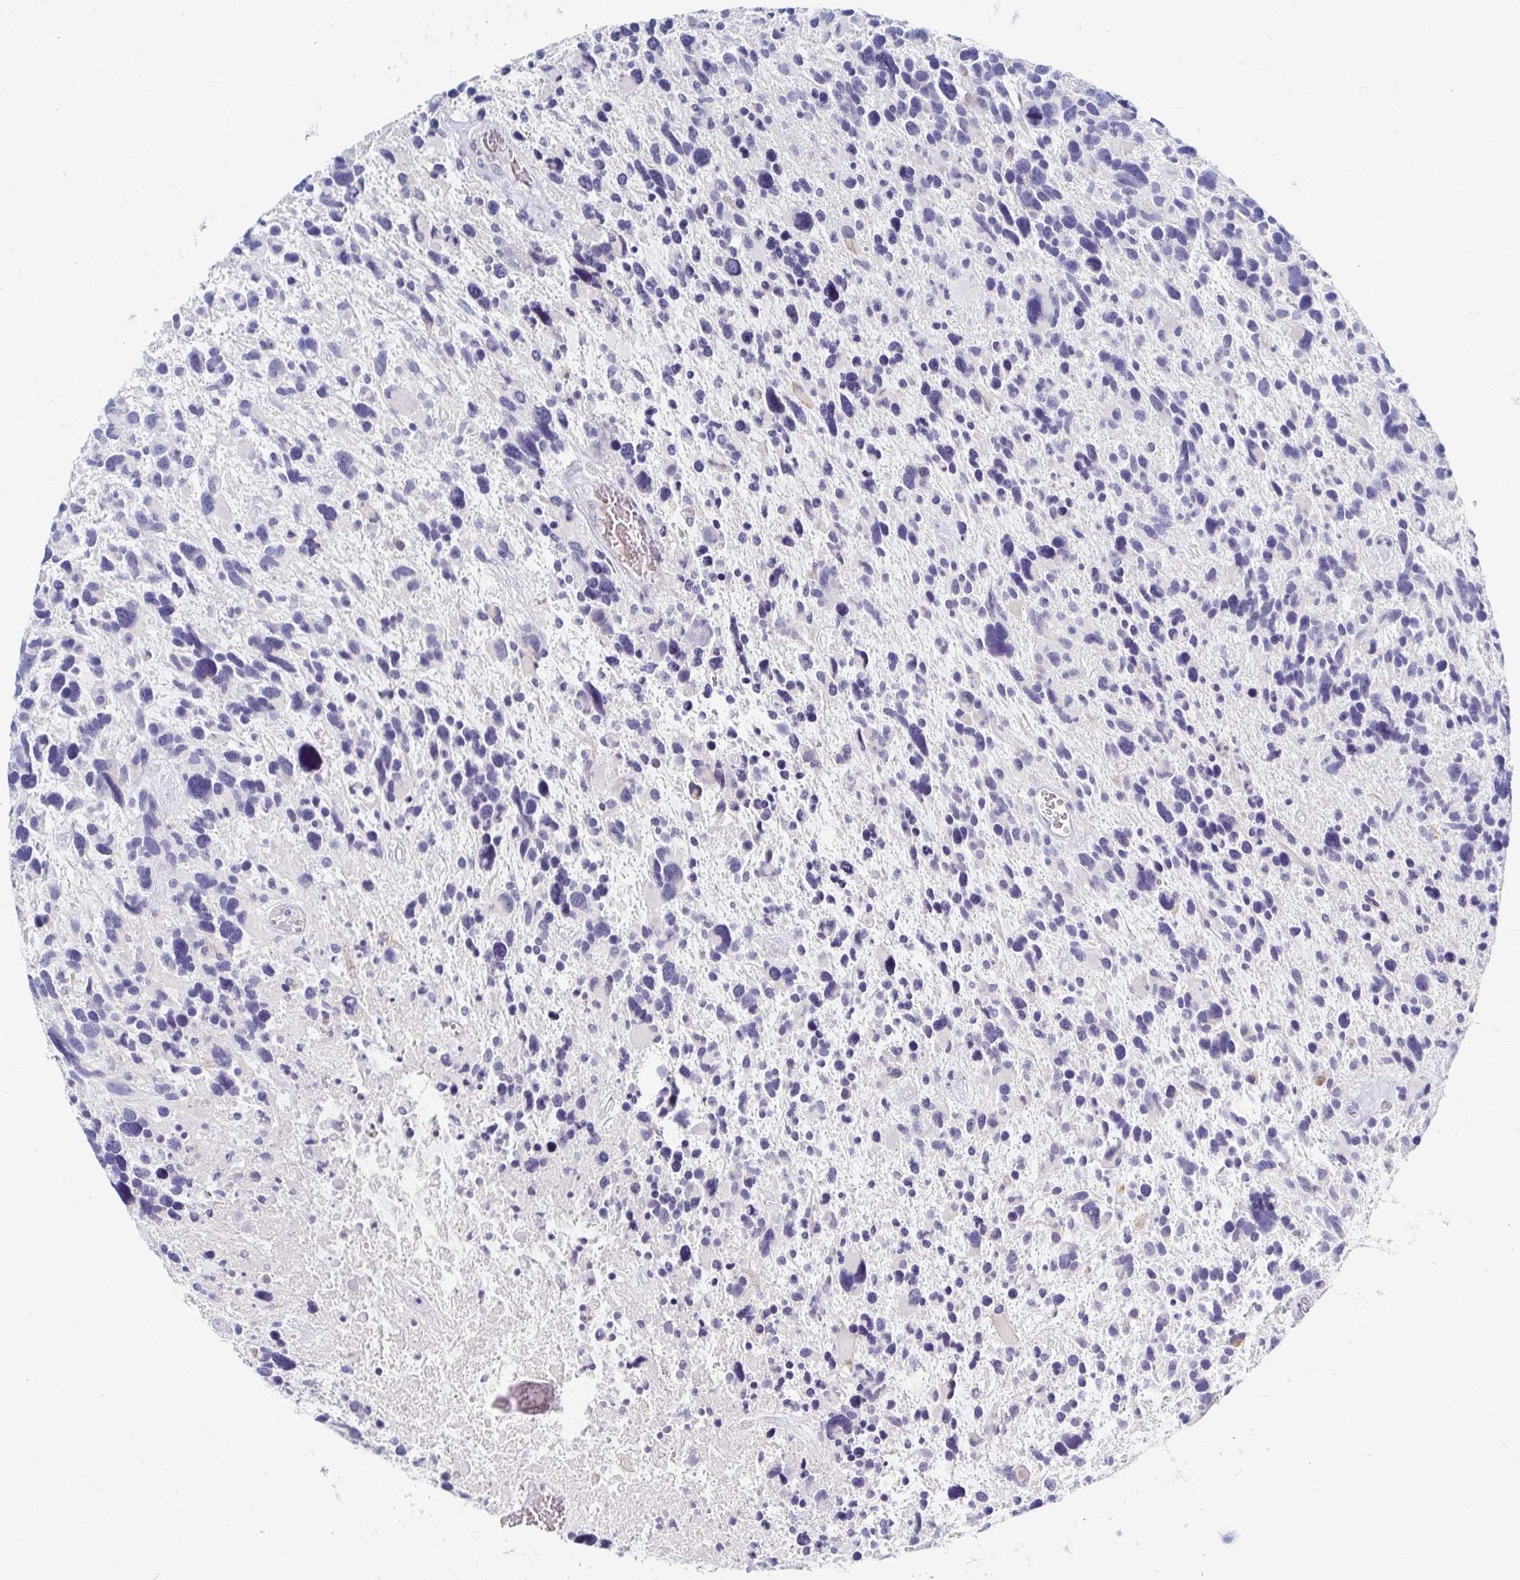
{"staining": {"intensity": "negative", "quantity": "none", "location": "none"}, "tissue": "glioma", "cell_type": "Tumor cells", "image_type": "cancer", "snomed": [{"axis": "morphology", "description": "Glioma, malignant, High grade"}, {"axis": "topography", "description": "Brain"}], "caption": "DAB (3,3'-diaminobenzidine) immunohistochemical staining of malignant high-grade glioma displays no significant staining in tumor cells. (DAB IHC visualized using brightfield microscopy, high magnification).", "gene": "MYLK2", "patient": {"sex": "male", "age": 49}}